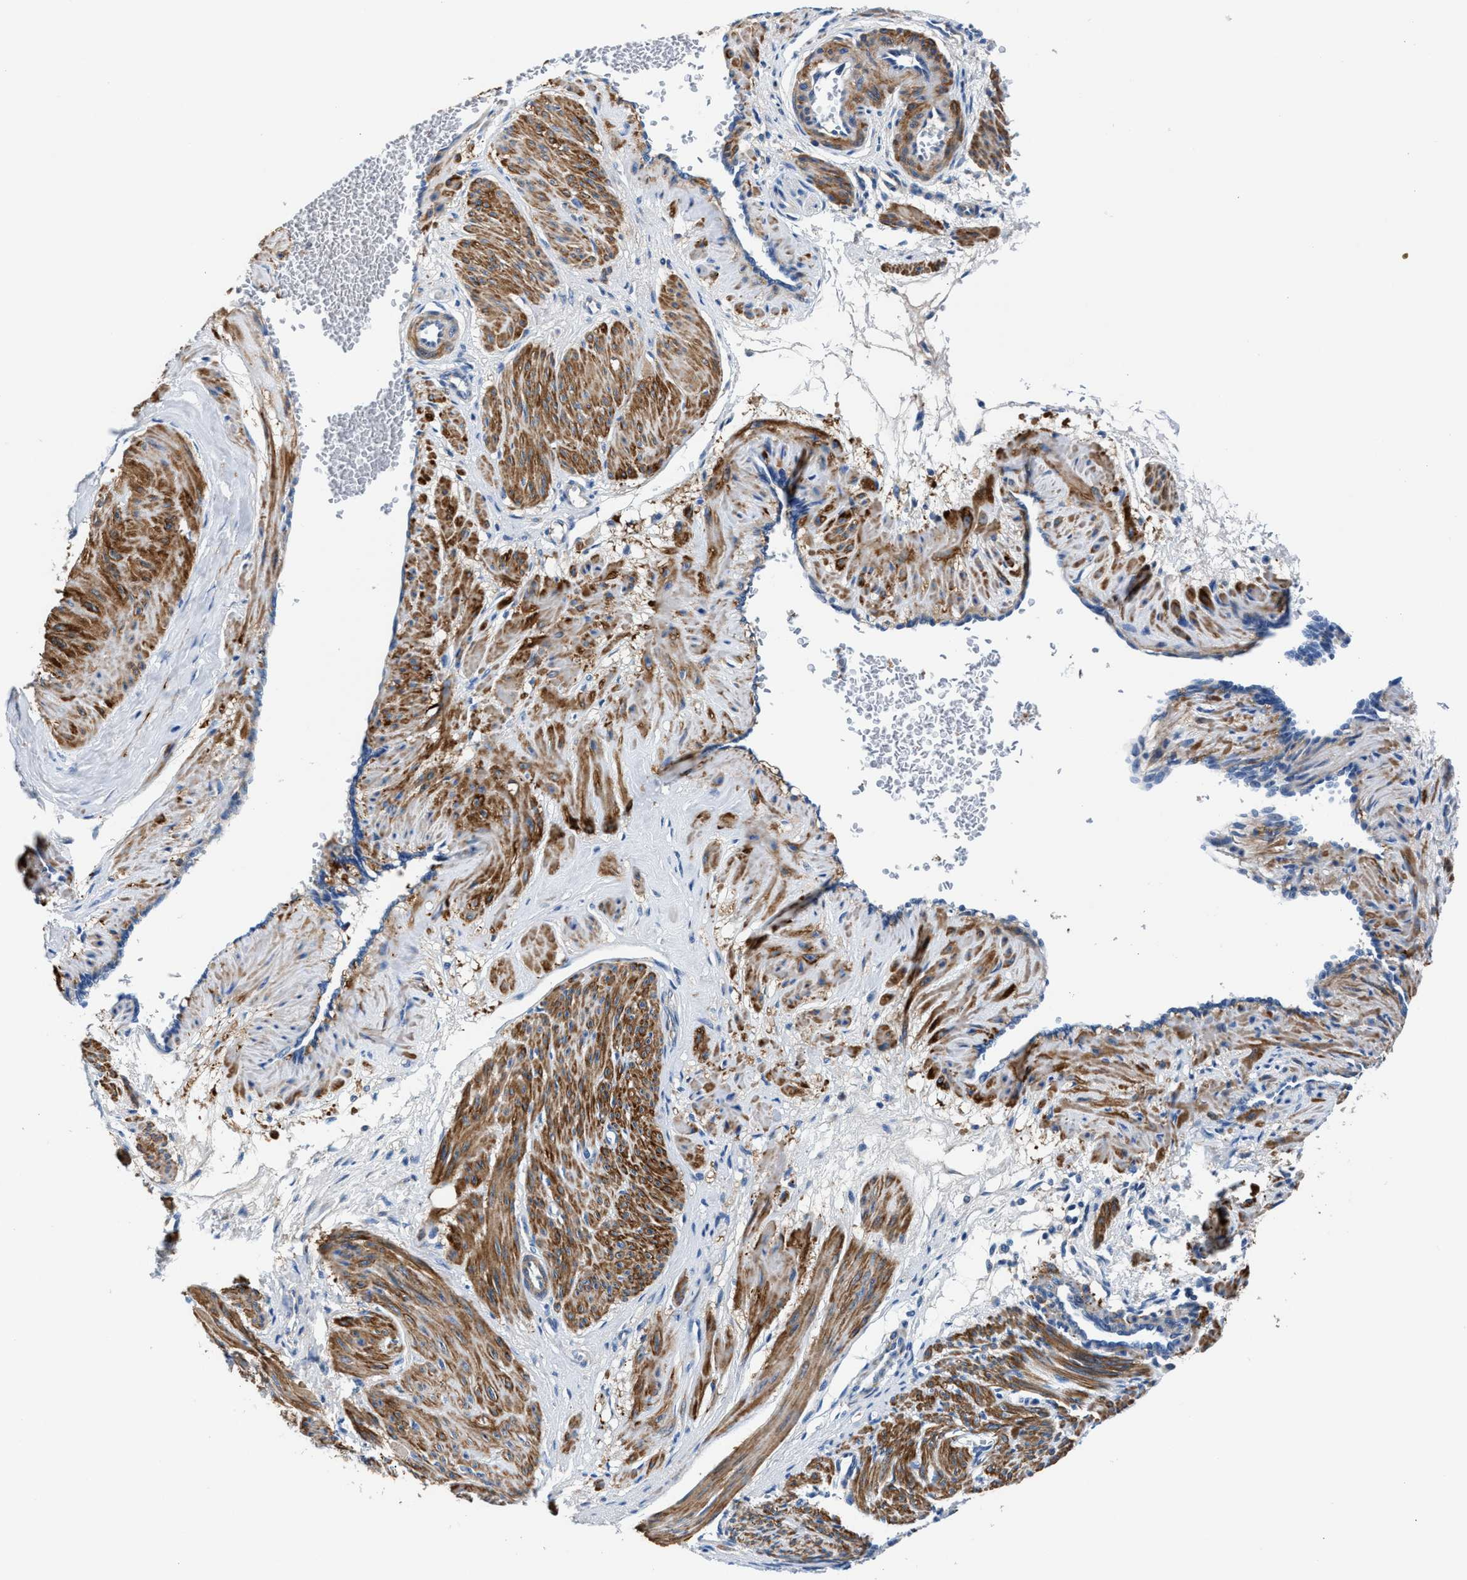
{"staining": {"intensity": "moderate", "quantity": ">75%", "location": "cytoplasmic/membranous"}, "tissue": "smooth muscle", "cell_type": "Smooth muscle cells", "image_type": "normal", "snomed": [{"axis": "morphology", "description": "Normal tissue, NOS"}, {"axis": "topography", "description": "Endometrium"}], "caption": "Immunohistochemical staining of normal human smooth muscle demonstrates medium levels of moderate cytoplasmic/membranous positivity in approximately >75% of smooth muscle cells.", "gene": "PARG", "patient": {"sex": "female", "age": 33}}